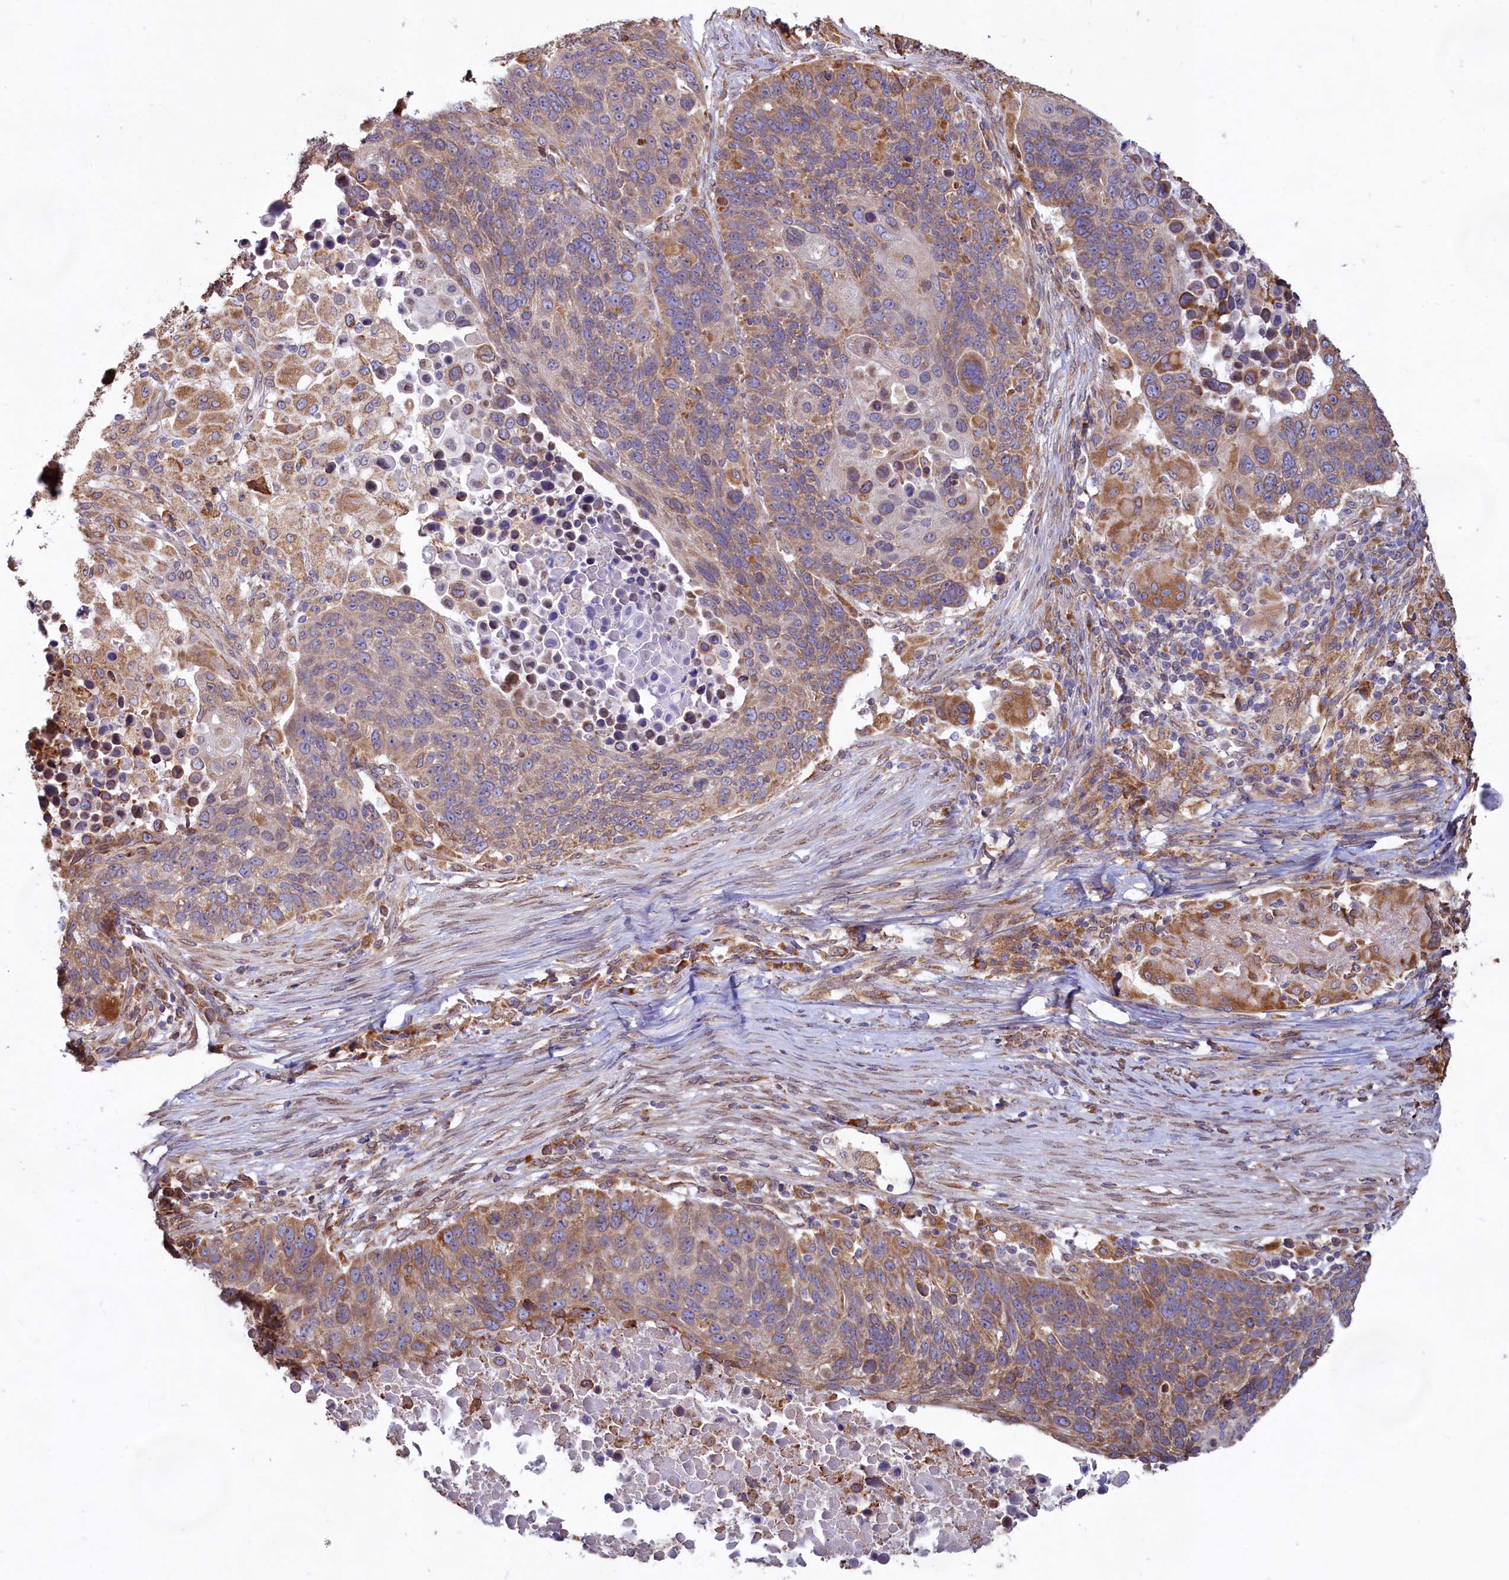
{"staining": {"intensity": "moderate", "quantity": ">75%", "location": "cytoplasmic/membranous"}, "tissue": "lung cancer", "cell_type": "Tumor cells", "image_type": "cancer", "snomed": [{"axis": "morphology", "description": "Normal tissue, NOS"}, {"axis": "morphology", "description": "Squamous cell carcinoma, NOS"}, {"axis": "topography", "description": "Lymph node"}, {"axis": "topography", "description": "Lung"}], "caption": "Brown immunohistochemical staining in human lung cancer displays moderate cytoplasmic/membranous expression in approximately >75% of tumor cells.", "gene": "TBC1D19", "patient": {"sex": "male", "age": 66}}